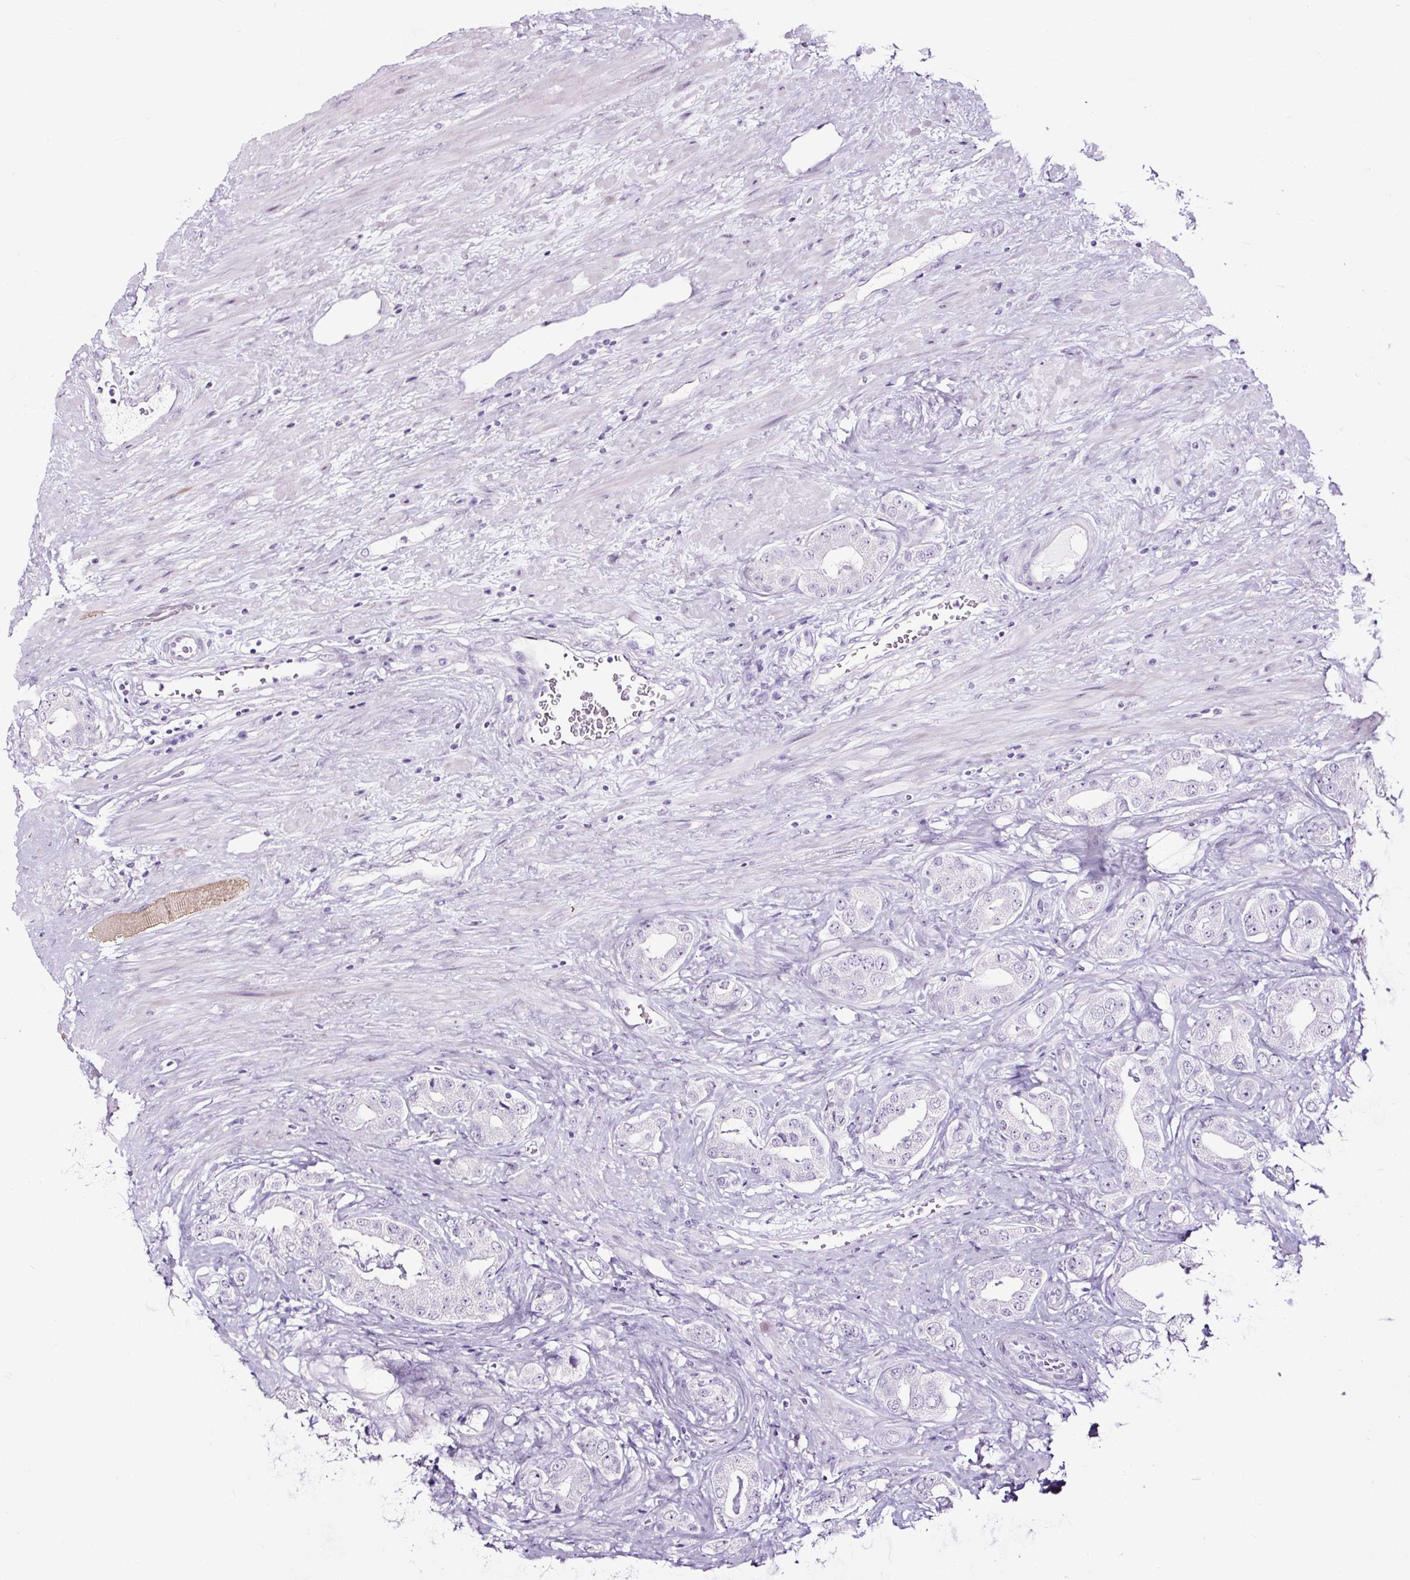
{"staining": {"intensity": "negative", "quantity": "none", "location": "none"}, "tissue": "prostate cancer", "cell_type": "Tumor cells", "image_type": "cancer", "snomed": [{"axis": "morphology", "description": "Adenocarcinoma, High grade"}, {"axis": "topography", "description": "Prostate"}], "caption": "Photomicrograph shows no protein expression in tumor cells of adenocarcinoma (high-grade) (prostate) tissue.", "gene": "NPHS2", "patient": {"sex": "male", "age": 63}}